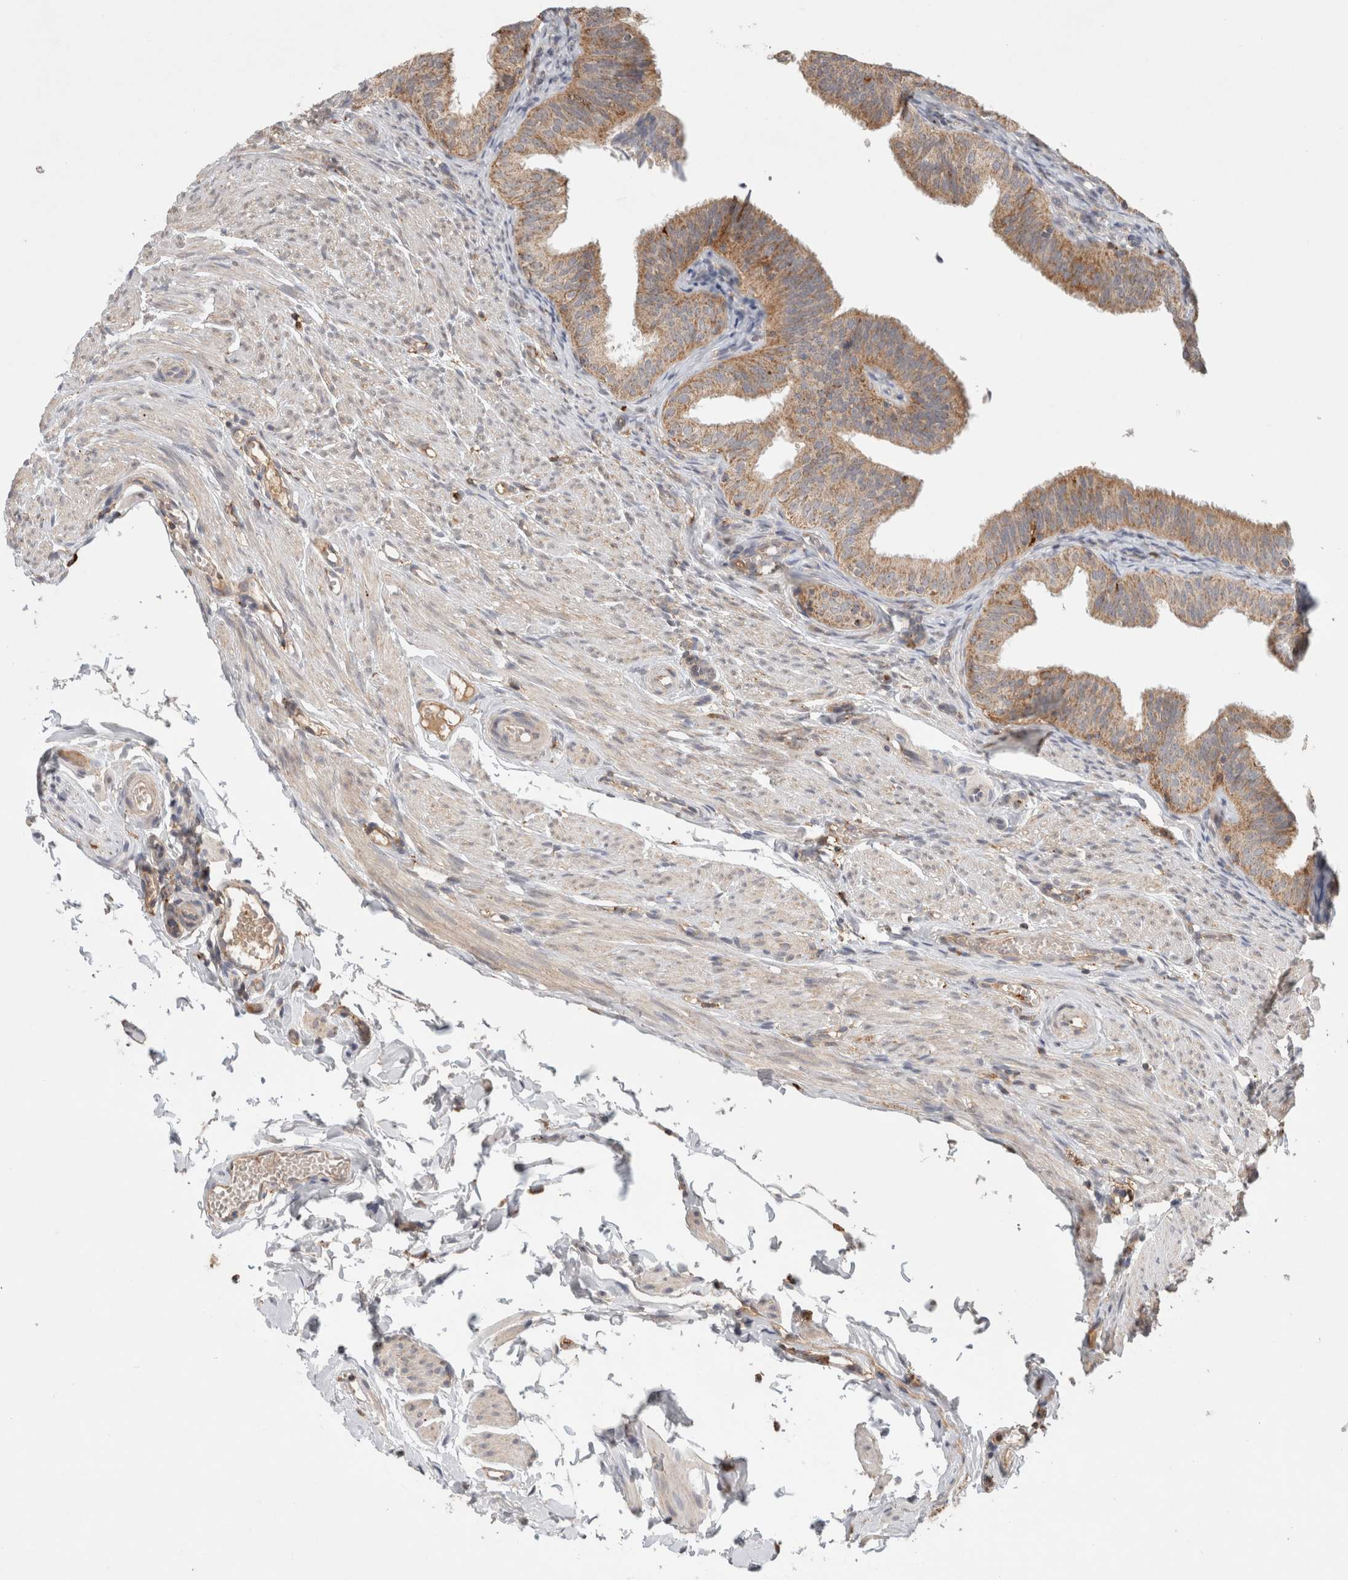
{"staining": {"intensity": "moderate", "quantity": "25%-75%", "location": "cytoplasmic/membranous"}, "tissue": "fallopian tube", "cell_type": "Glandular cells", "image_type": "normal", "snomed": [{"axis": "morphology", "description": "Normal tissue, NOS"}, {"axis": "topography", "description": "Fallopian tube"}], "caption": "Protein positivity by IHC displays moderate cytoplasmic/membranous expression in about 25%-75% of glandular cells in unremarkable fallopian tube. Nuclei are stained in blue.", "gene": "HROB", "patient": {"sex": "female", "age": 35}}